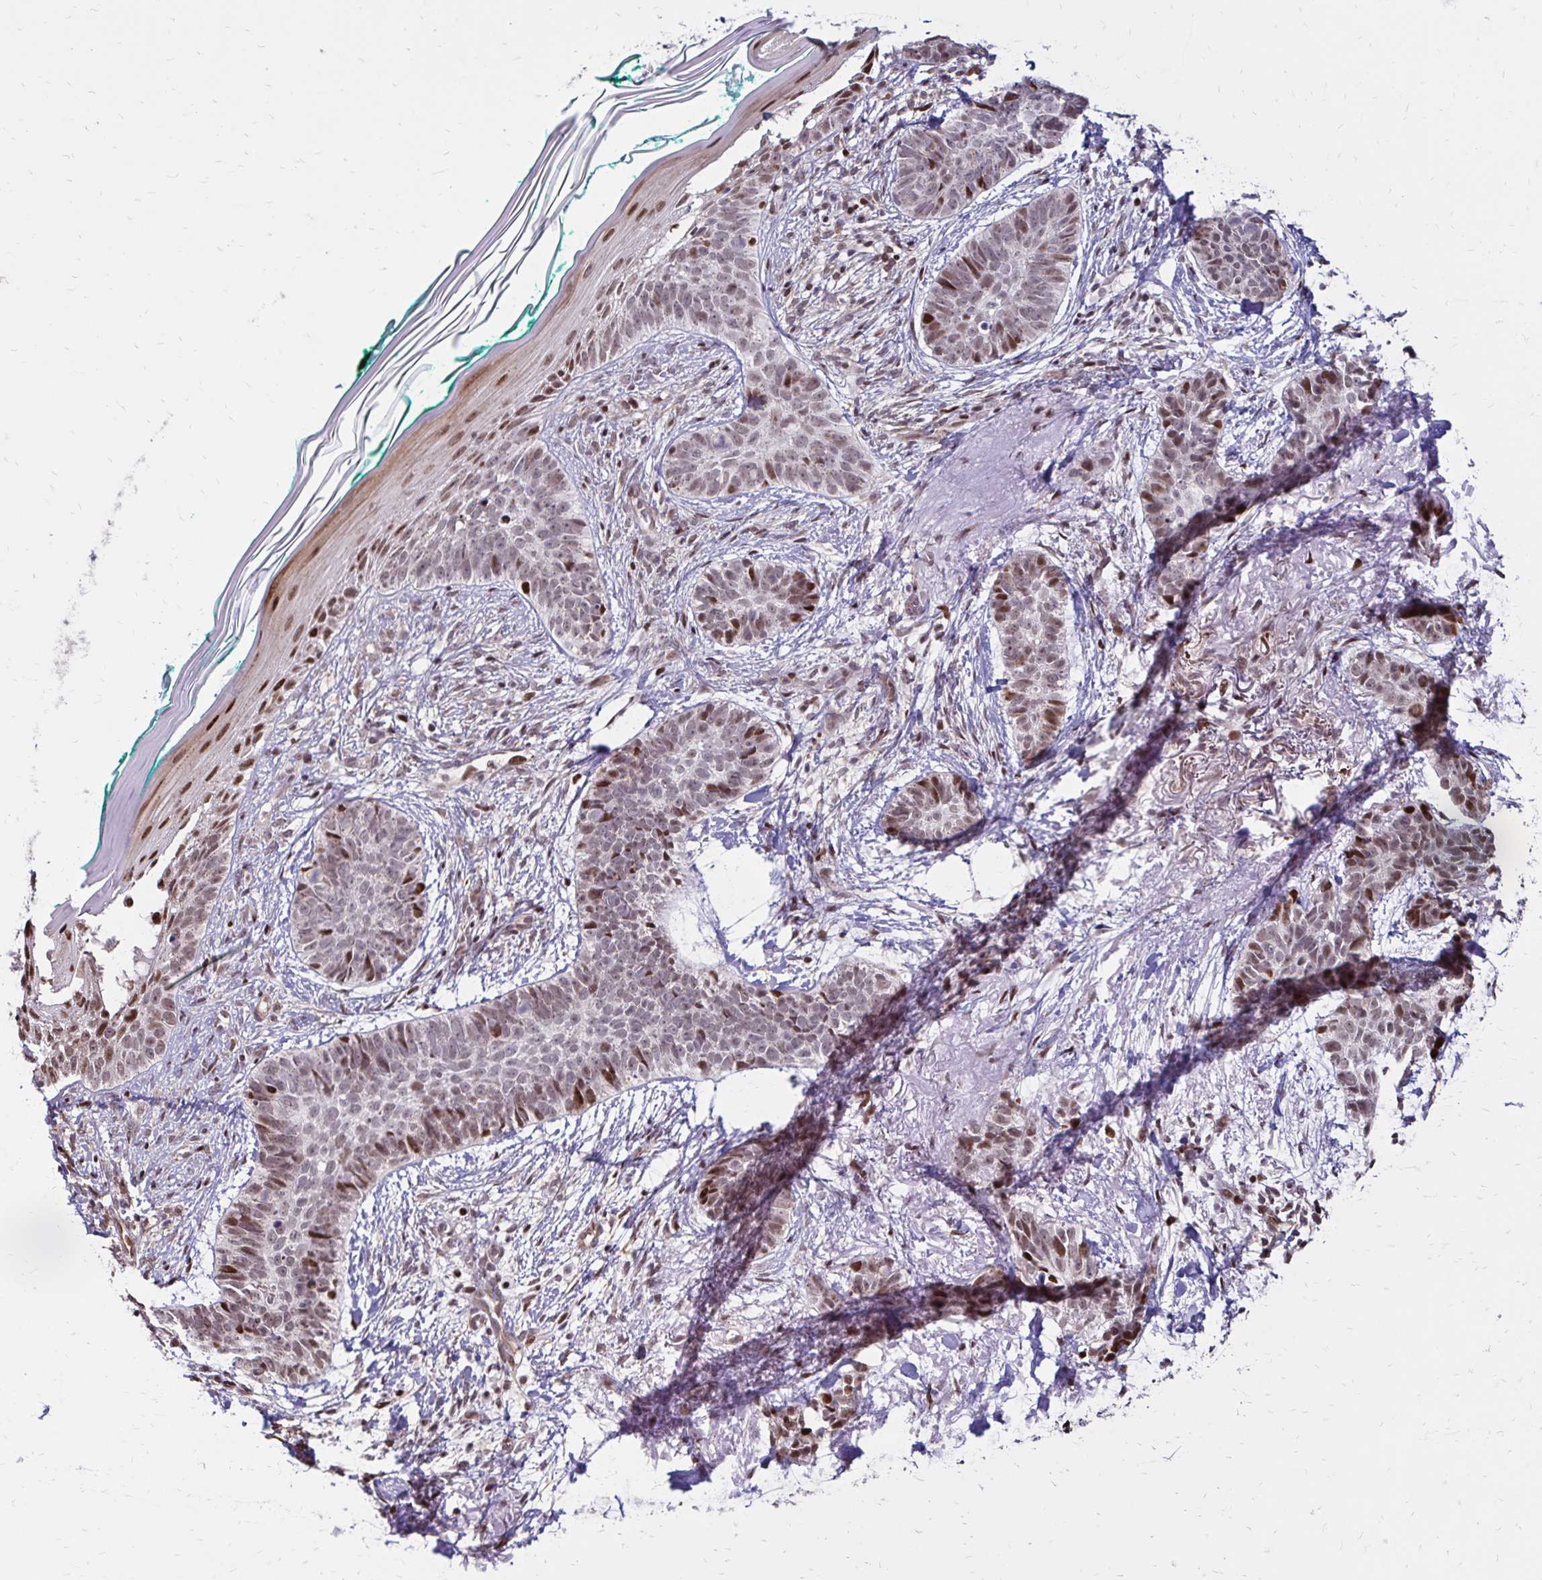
{"staining": {"intensity": "weak", "quantity": ">75%", "location": "nuclear"}, "tissue": "skin cancer", "cell_type": "Tumor cells", "image_type": "cancer", "snomed": [{"axis": "morphology", "description": "Basal cell carcinoma"}, {"axis": "topography", "description": "Skin"}, {"axis": "topography", "description": "Skin of face"}, {"axis": "topography", "description": "Skin of nose"}], "caption": "This is an image of IHC staining of skin cancer, which shows weak positivity in the nuclear of tumor cells.", "gene": "TOB1", "patient": {"sex": "female", "age": 86}}